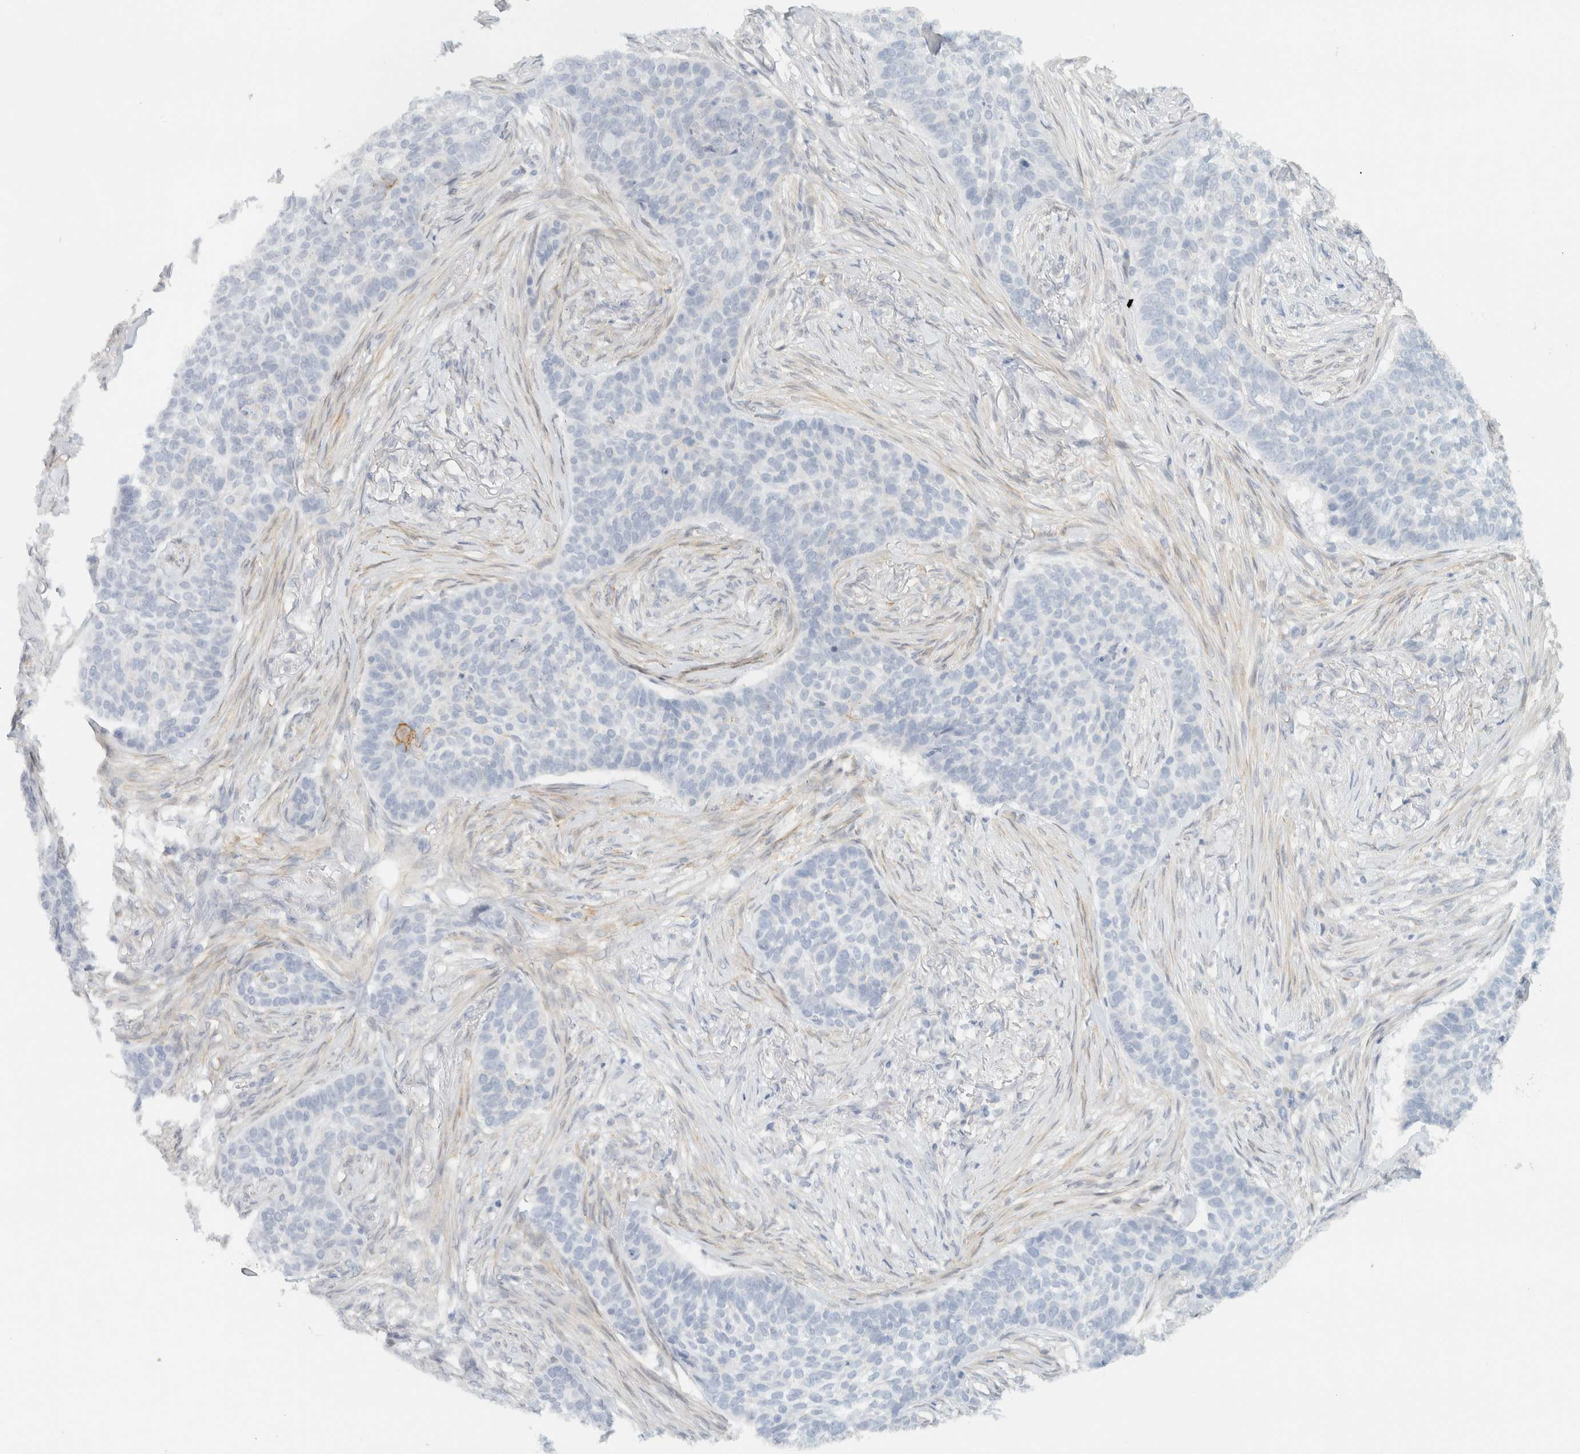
{"staining": {"intensity": "negative", "quantity": "none", "location": "none"}, "tissue": "skin cancer", "cell_type": "Tumor cells", "image_type": "cancer", "snomed": [{"axis": "morphology", "description": "Basal cell carcinoma"}, {"axis": "topography", "description": "Skin"}], "caption": "The photomicrograph exhibits no staining of tumor cells in basal cell carcinoma (skin). The staining was performed using DAB (3,3'-diaminobenzidine) to visualize the protein expression in brown, while the nuclei were stained in blue with hematoxylin (Magnification: 20x).", "gene": "C1QTNF12", "patient": {"sex": "male", "age": 85}}